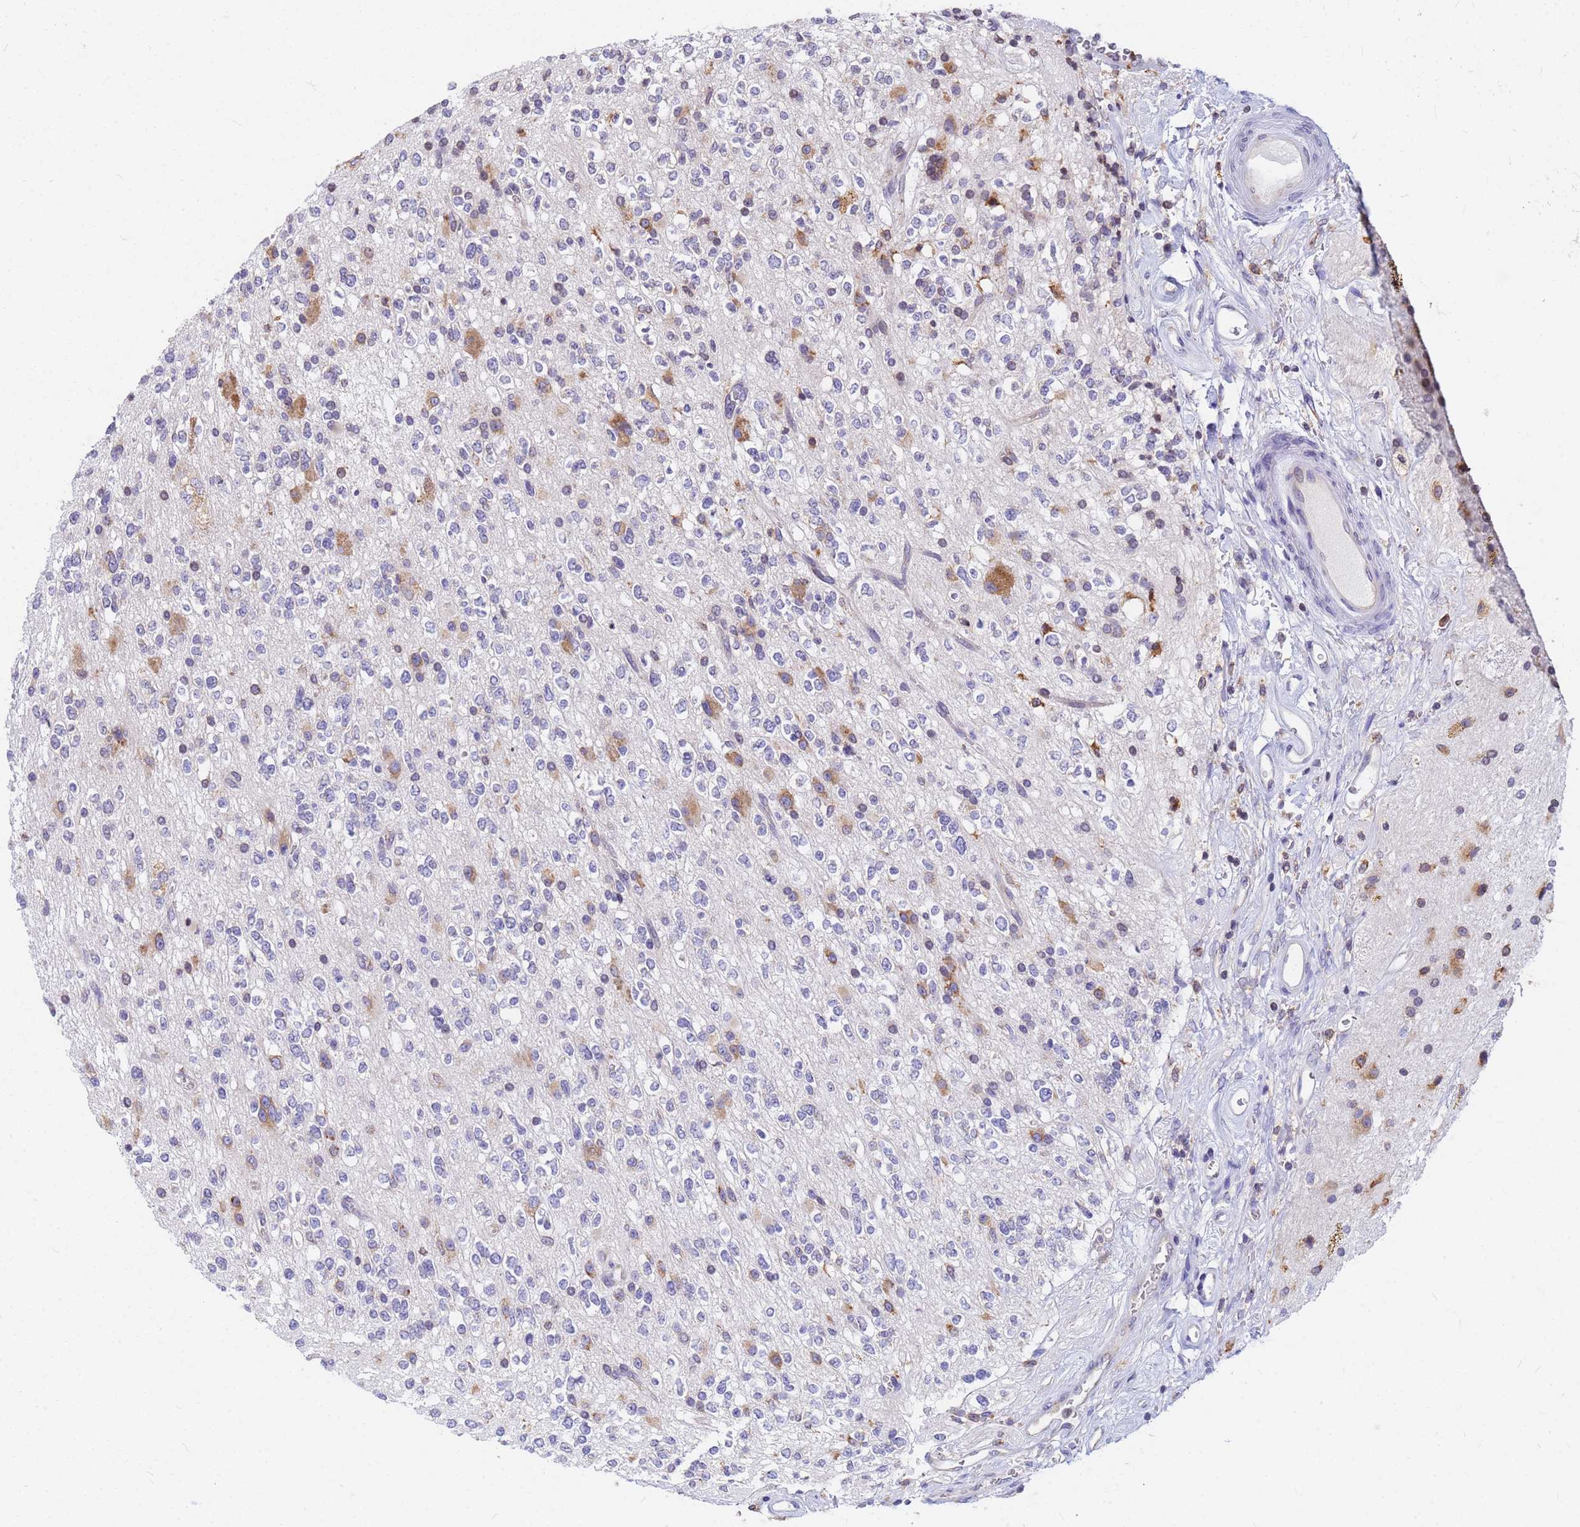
{"staining": {"intensity": "negative", "quantity": "none", "location": "none"}, "tissue": "glioma", "cell_type": "Tumor cells", "image_type": "cancer", "snomed": [{"axis": "morphology", "description": "Glioma, malignant, High grade"}, {"axis": "topography", "description": "Brain"}], "caption": "Image shows no protein expression in tumor cells of malignant glioma (high-grade) tissue.", "gene": "SSR4", "patient": {"sex": "male", "age": 34}}